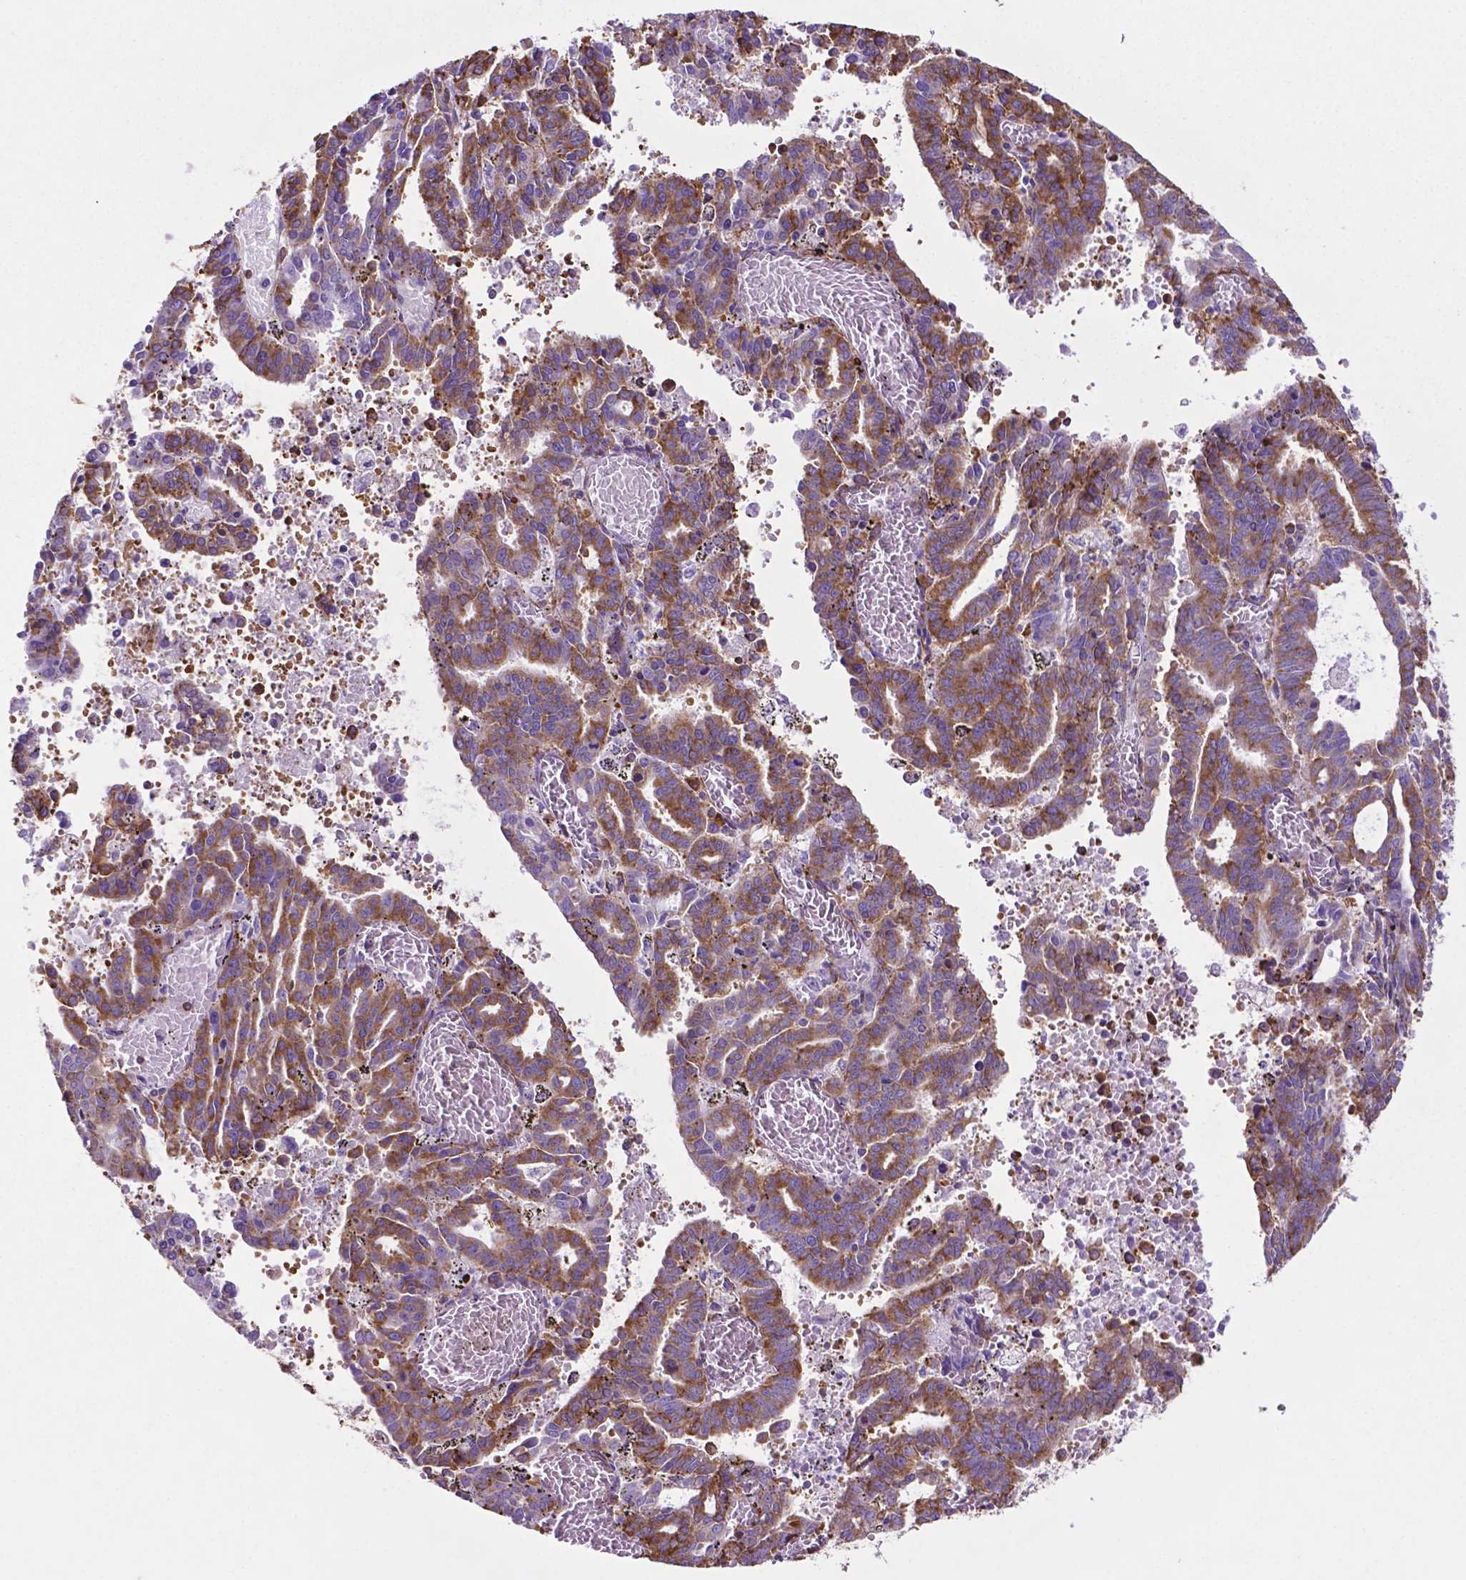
{"staining": {"intensity": "strong", "quantity": ">75%", "location": "cytoplasmic/membranous"}, "tissue": "endometrial cancer", "cell_type": "Tumor cells", "image_type": "cancer", "snomed": [{"axis": "morphology", "description": "Adenocarcinoma, NOS"}, {"axis": "topography", "description": "Uterus"}], "caption": "Immunohistochemistry (IHC) (DAB (3,3'-diaminobenzidine)) staining of human adenocarcinoma (endometrial) displays strong cytoplasmic/membranous protein staining in about >75% of tumor cells. Immunohistochemistry (IHC) stains the protein in brown and the nuclei are stained blue.", "gene": "RPL29", "patient": {"sex": "female", "age": 83}}